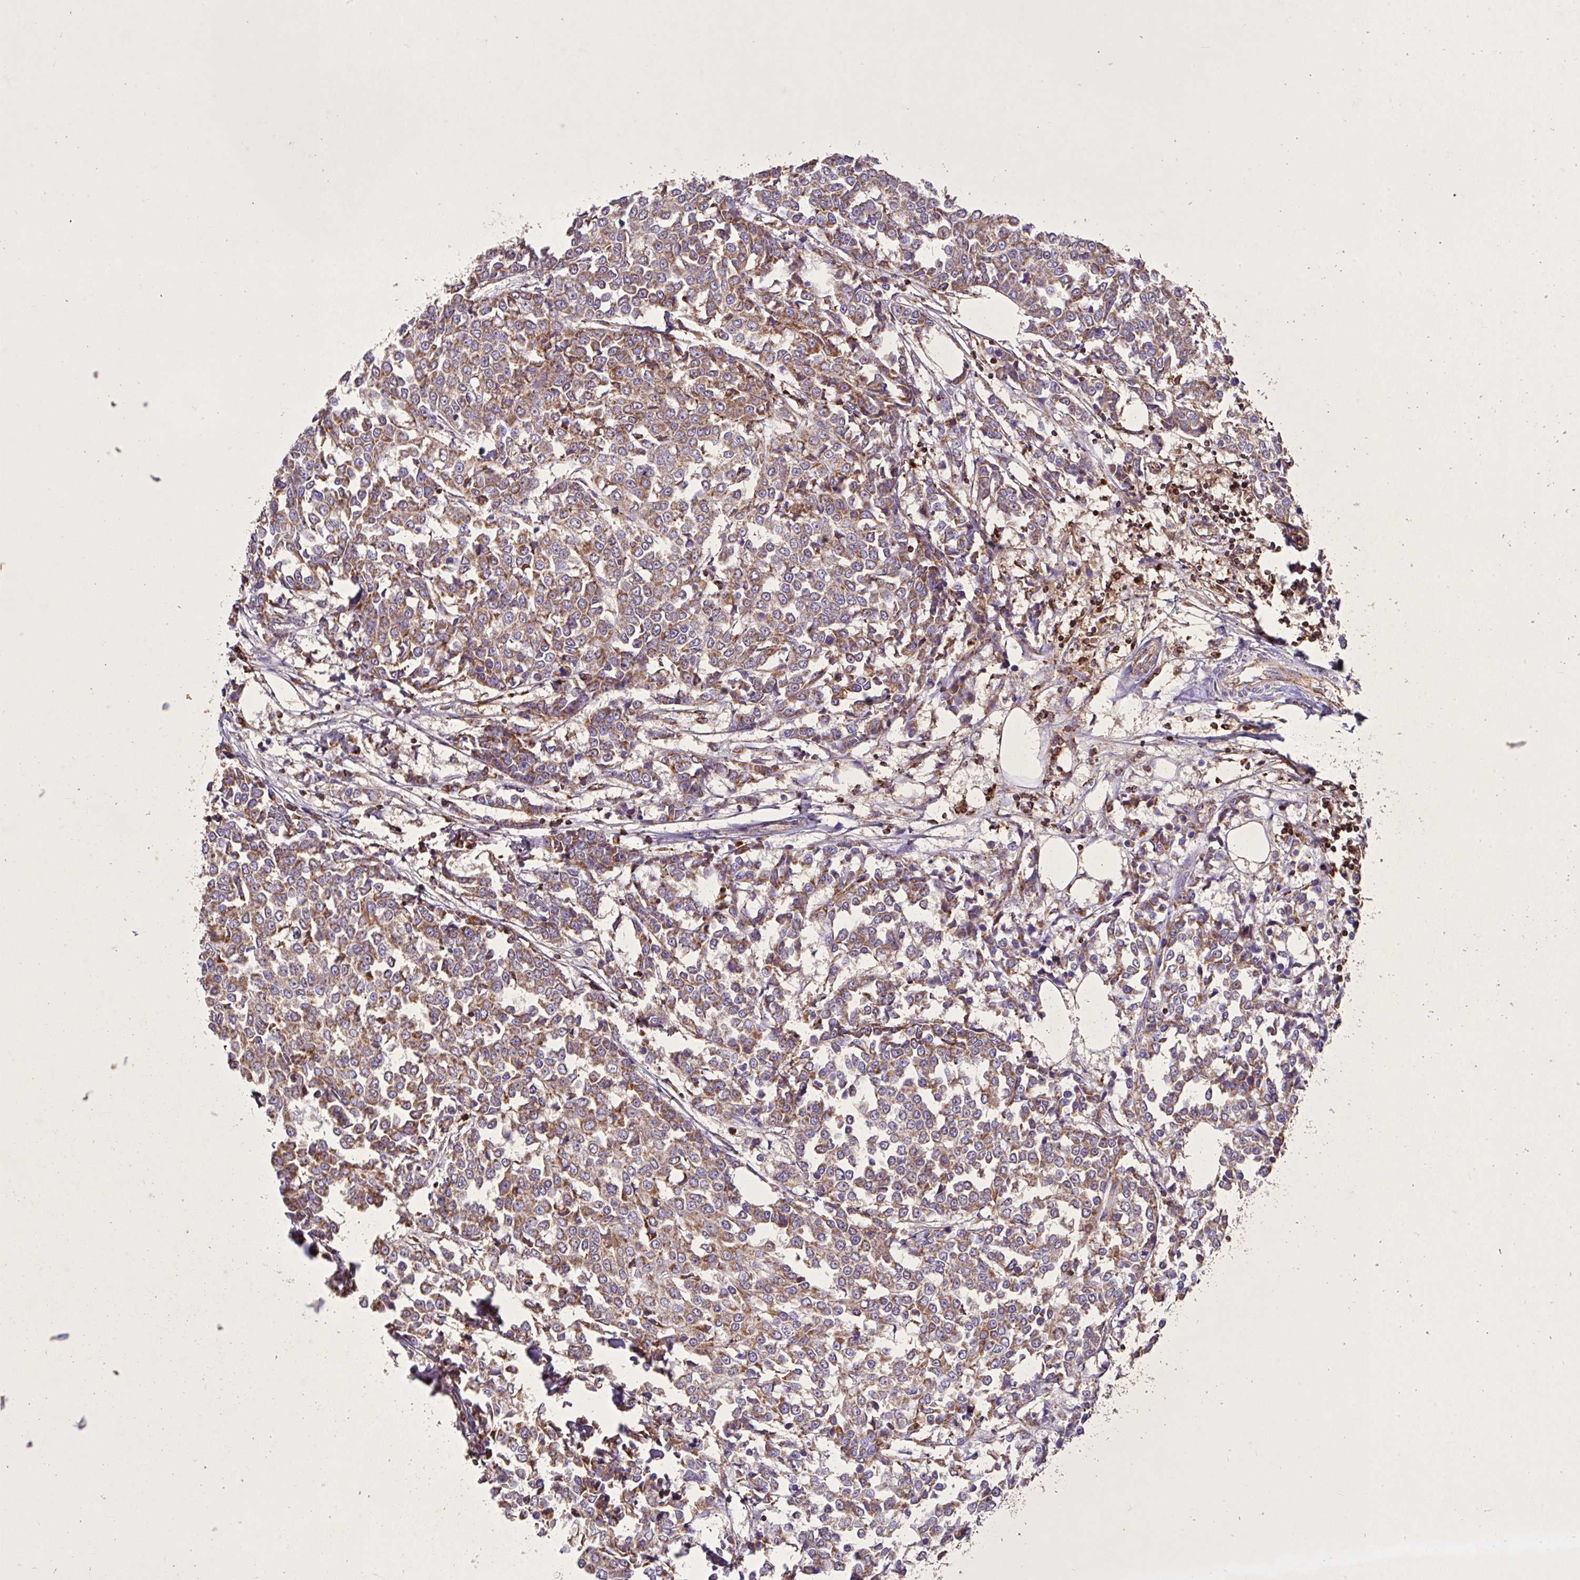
{"staining": {"intensity": "moderate", "quantity": ">75%", "location": "cytoplasmic/membranous"}, "tissue": "breast cancer", "cell_type": "Tumor cells", "image_type": "cancer", "snomed": [{"axis": "morphology", "description": "Duct carcinoma"}, {"axis": "topography", "description": "Breast"}], "caption": "Immunohistochemical staining of breast intraductal carcinoma shows medium levels of moderate cytoplasmic/membranous protein staining in about >75% of tumor cells. The protein is shown in brown color, while the nuclei are stained blue.", "gene": "AGK", "patient": {"sex": "female", "age": 80}}